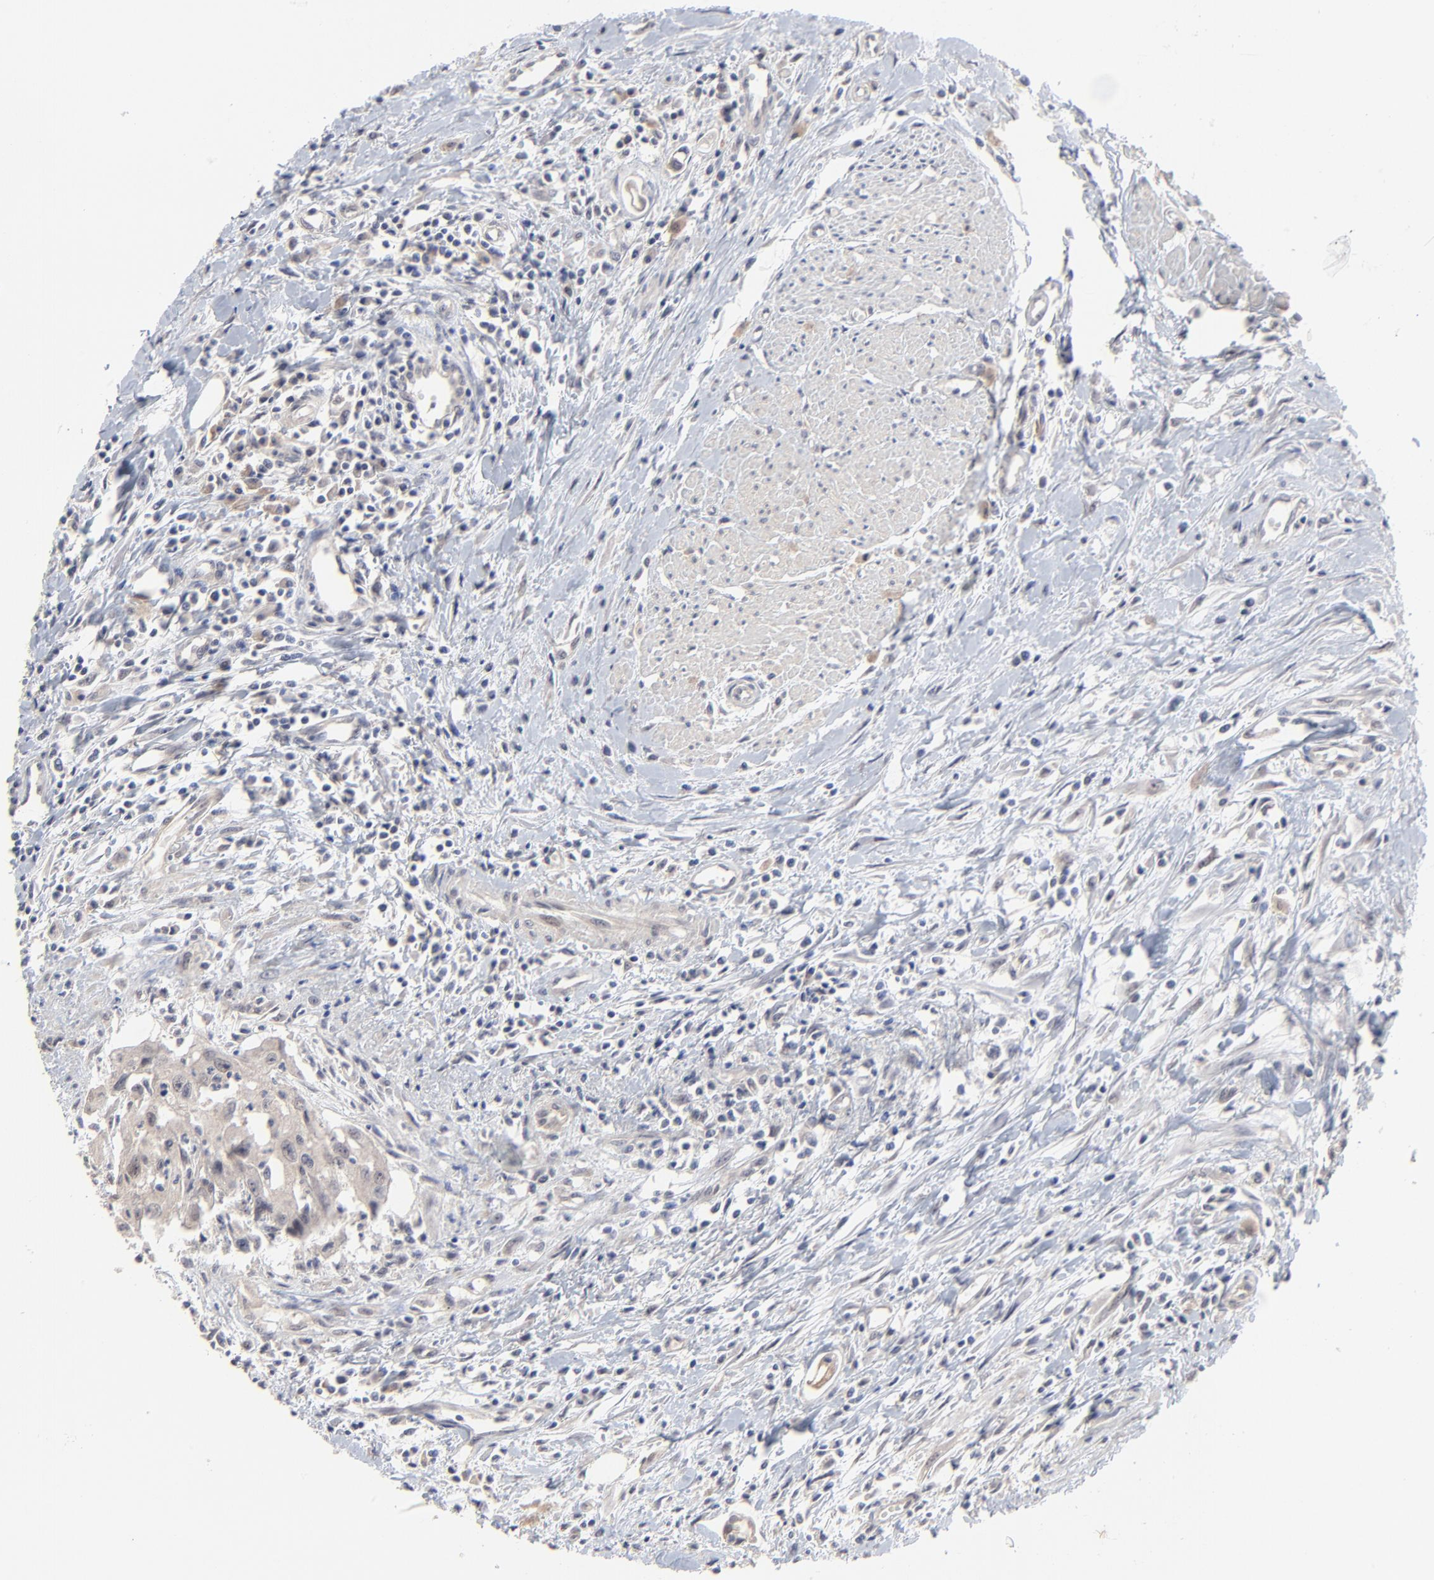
{"staining": {"intensity": "weak", "quantity": ">75%", "location": "cytoplasmic/membranous"}, "tissue": "urothelial cancer", "cell_type": "Tumor cells", "image_type": "cancer", "snomed": [{"axis": "morphology", "description": "Urothelial carcinoma, High grade"}, {"axis": "topography", "description": "Urinary bladder"}], "caption": "The micrograph demonstrates immunohistochemical staining of urothelial cancer. There is weak cytoplasmic/membranous expression is identified in approximately >75% of tumor cells.", "gene": "FAM199X", "patient": {"sex": "male", "age": 66}}